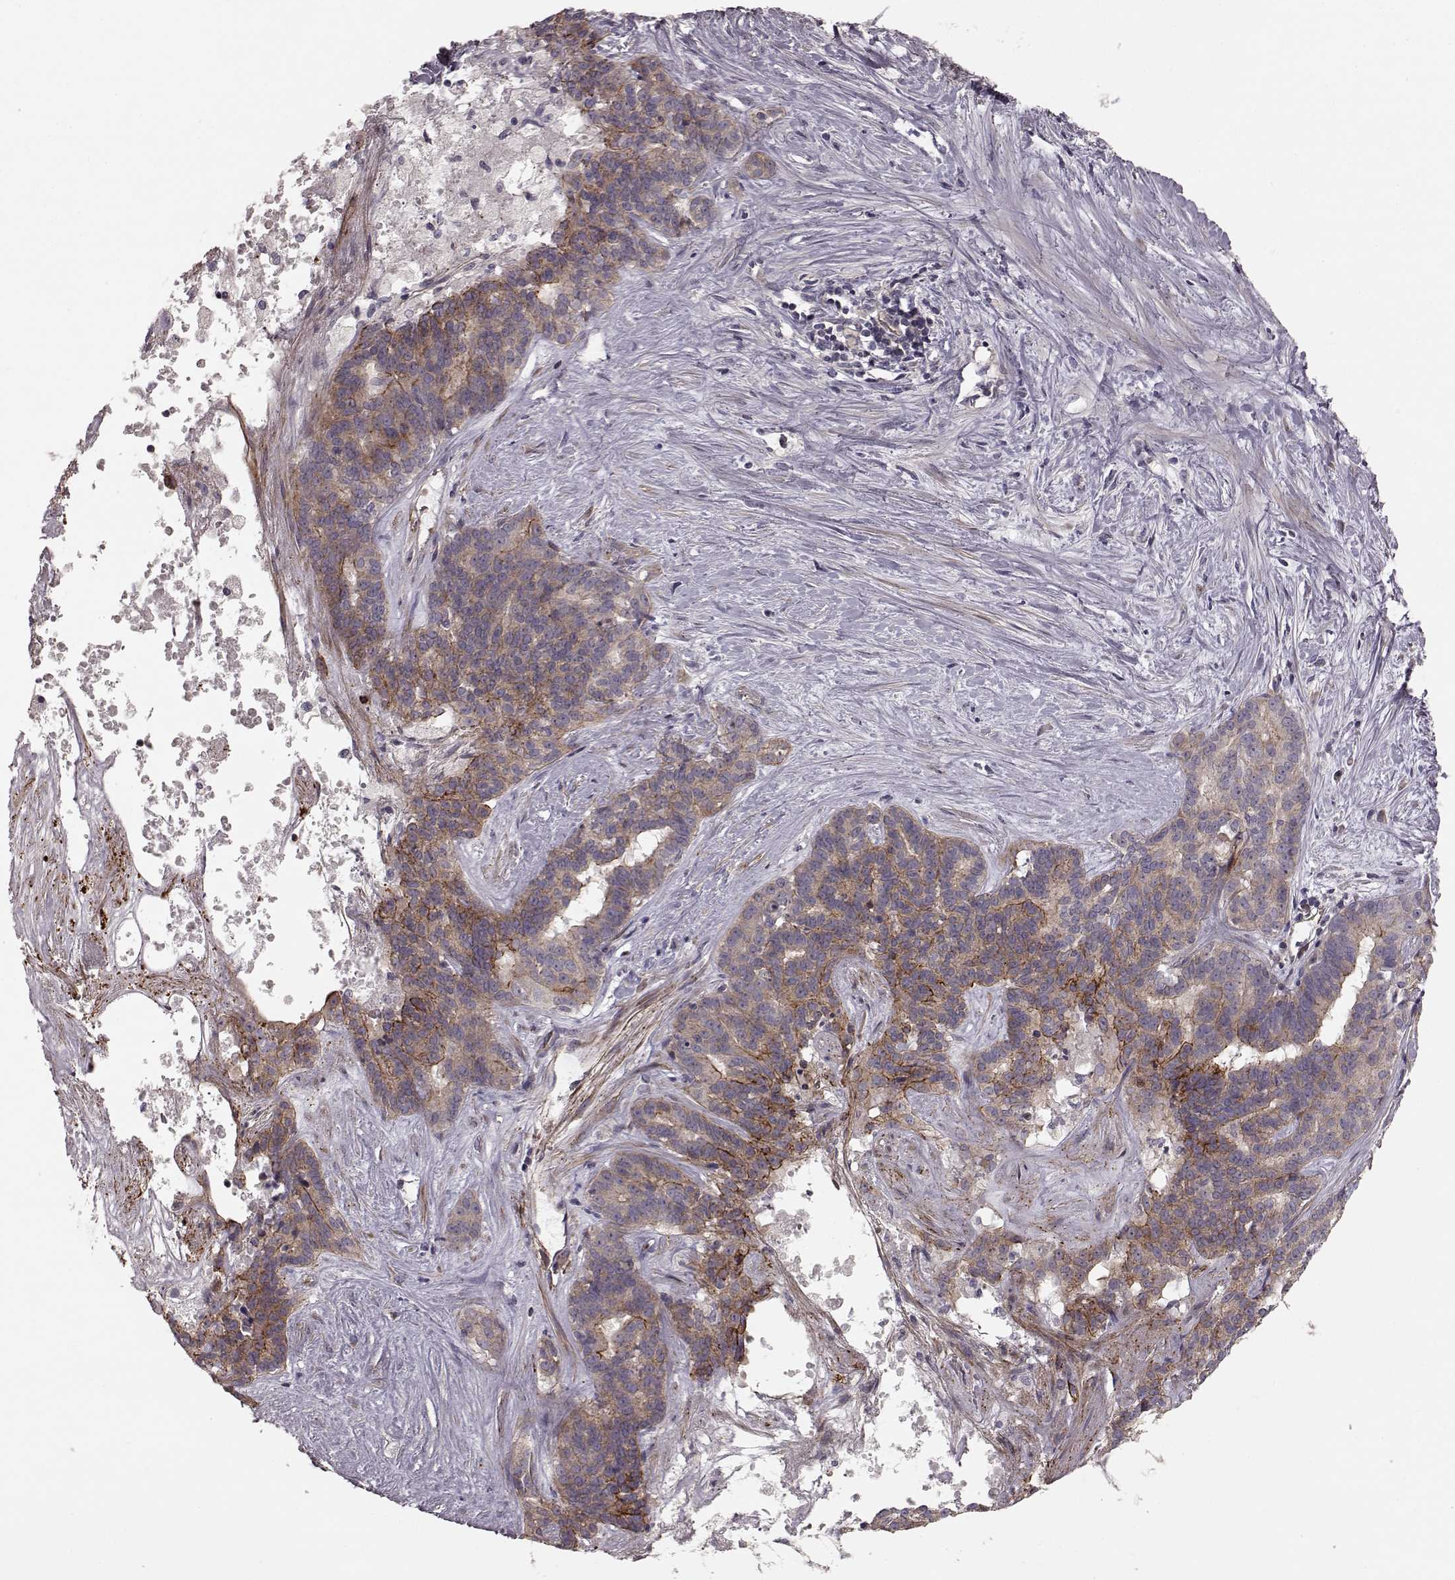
{"staining": {"intensity": "moderate", "quantity": "<25%", "location": "cytoplasmic/membranous"}, "tissue": "liver cancer", "cell_type": "Tumor cells", "image_type": "cancer", "snomed": [{"axis": "morphology", "description": "Cholangiocarcinoma"}, {"axis": "topography", "description": "Liver"}], "caption": "A brown stain highlights moderate cytoplasmic/membranous staining of a protein in cholangiocarcinoma (liver) tumor cells.", "gene": "SLC22A18", "patient": {"sex": "female", "age": 47}}